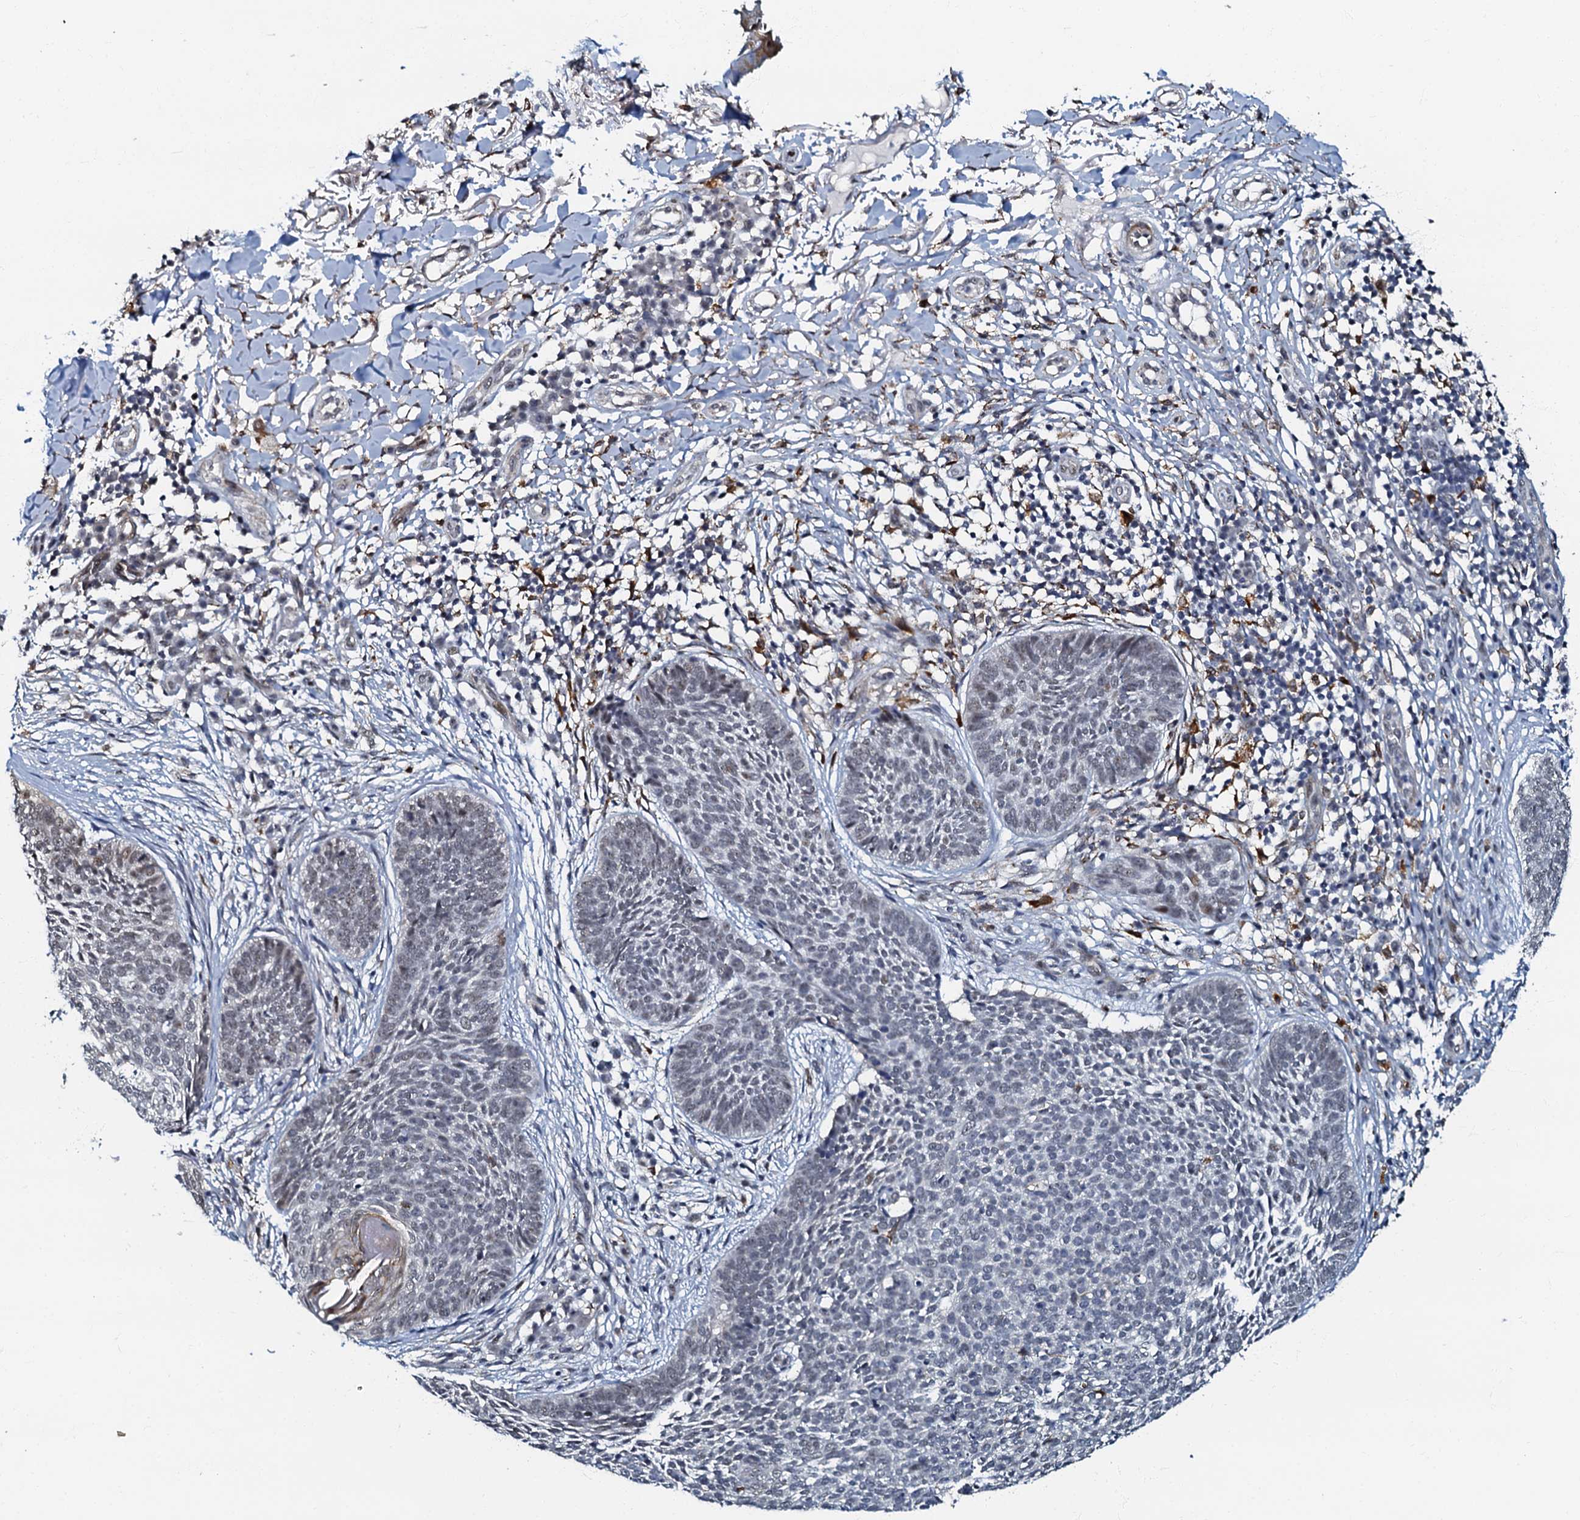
{"staining": {"intensity": "weak", "quantity": "<25%", "location": "nuclear"}, "tissue": "skin cancer", "cell_type": "Tumor cells", "image_type": "cancer", "snomed": [{"axis": "morphology", "description": "Basal cell carcinoma"}, {"axis": "topography", "description": "Skin"}], "caption": "This is an IHC image of basal cell carcinoma (skin). There is no expression in tumor cells.", "gene": "OLAH", "patient": {"sex": "female", "age": 64}}